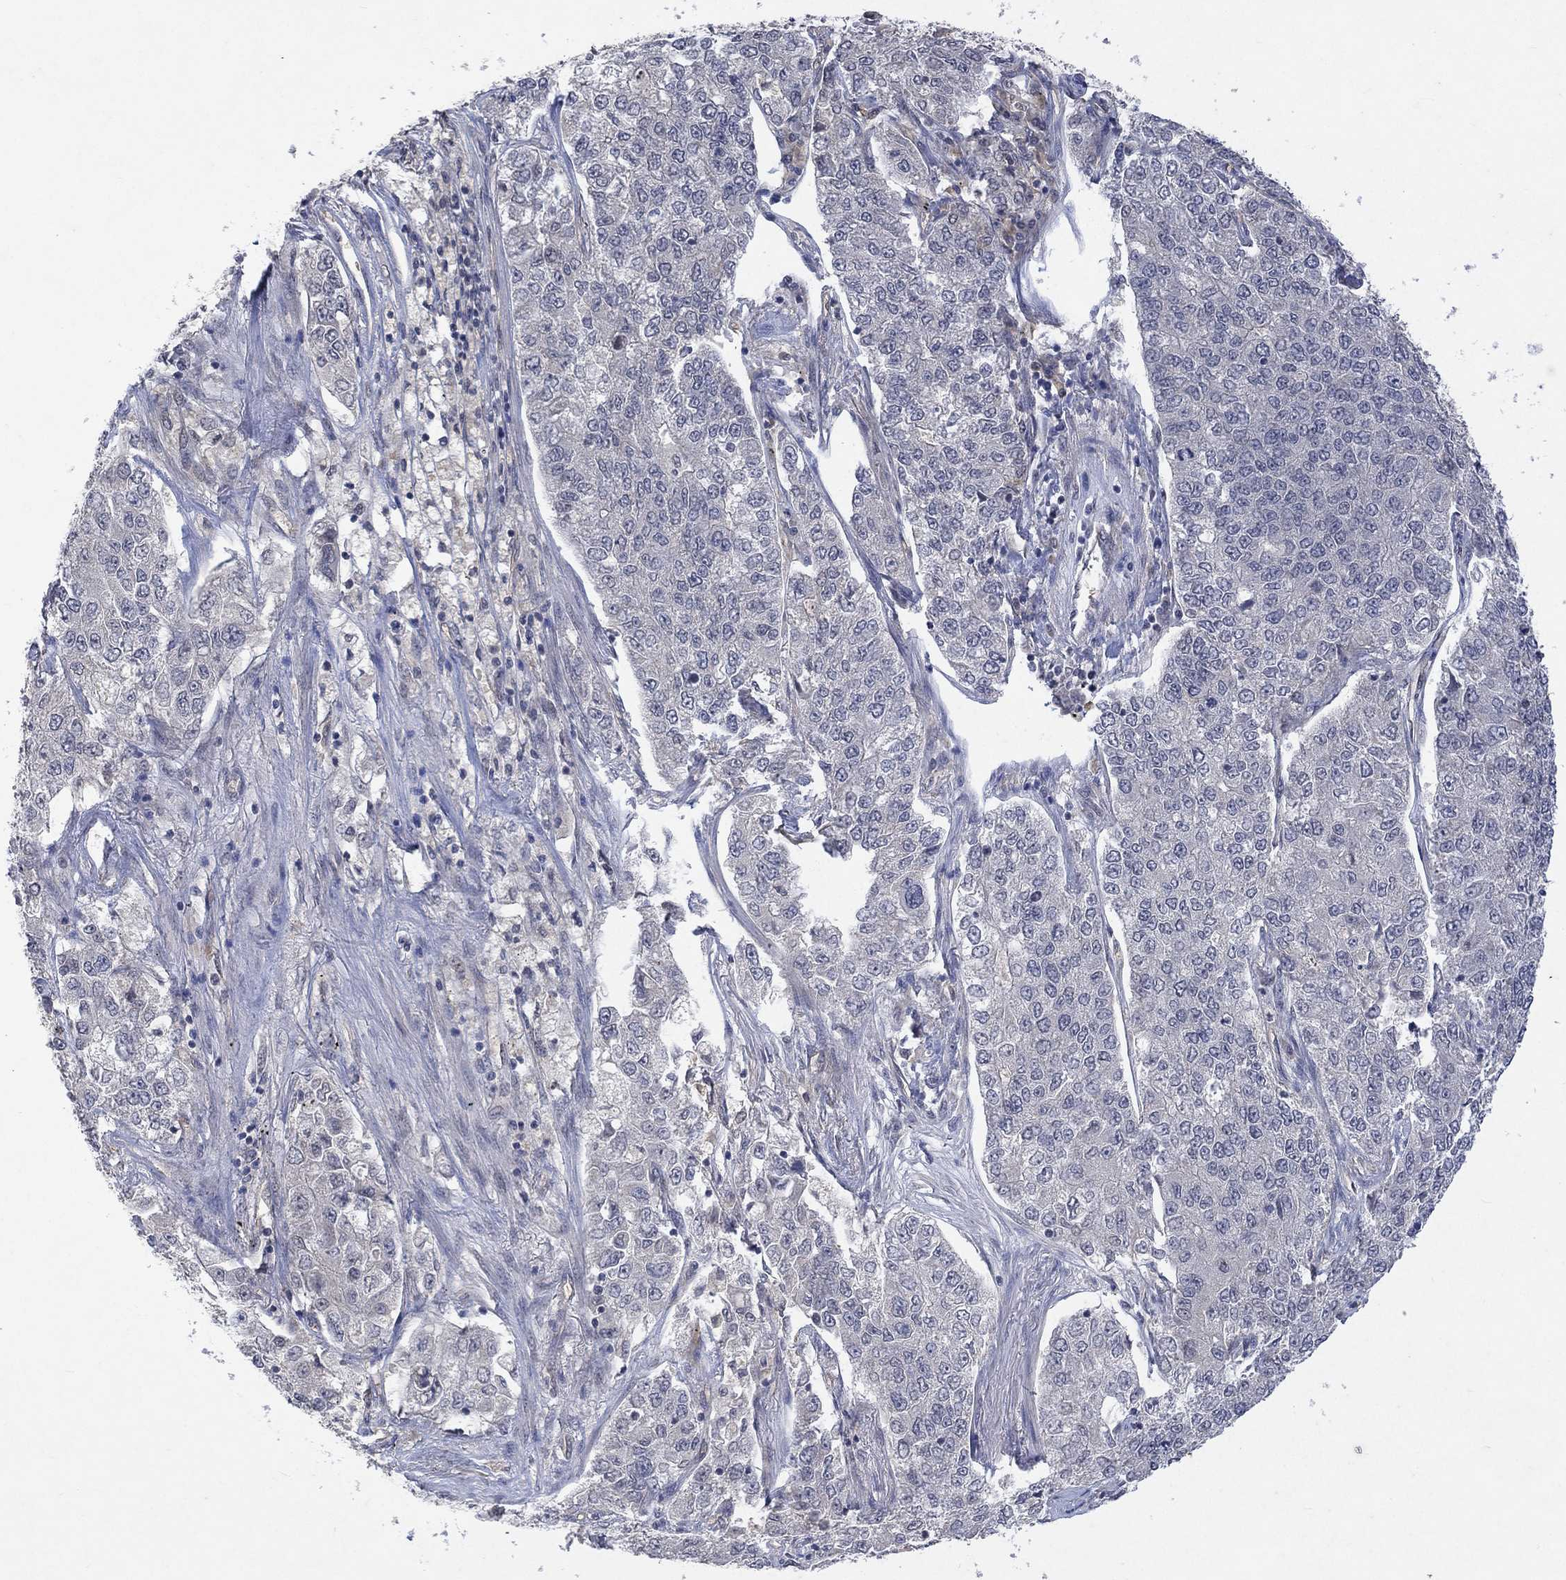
{"staining": {"intensity": "negative", "quantity": "none", "location": "none"}, "tissue": "lung cancer", "cell_type": "Tumor cells", "image_type": "cancer", "snomed": [{"axis": "morphology", "description": "Adenocarcinoma, NOS"}, {"axis": "topography", "description": "Lung"}], "caption": "Tumor cells show no significant protein positivity in lung adenocarcinoma.", "gene": "GRIN2D", "patient": {"sex": "male", "age": 49}}